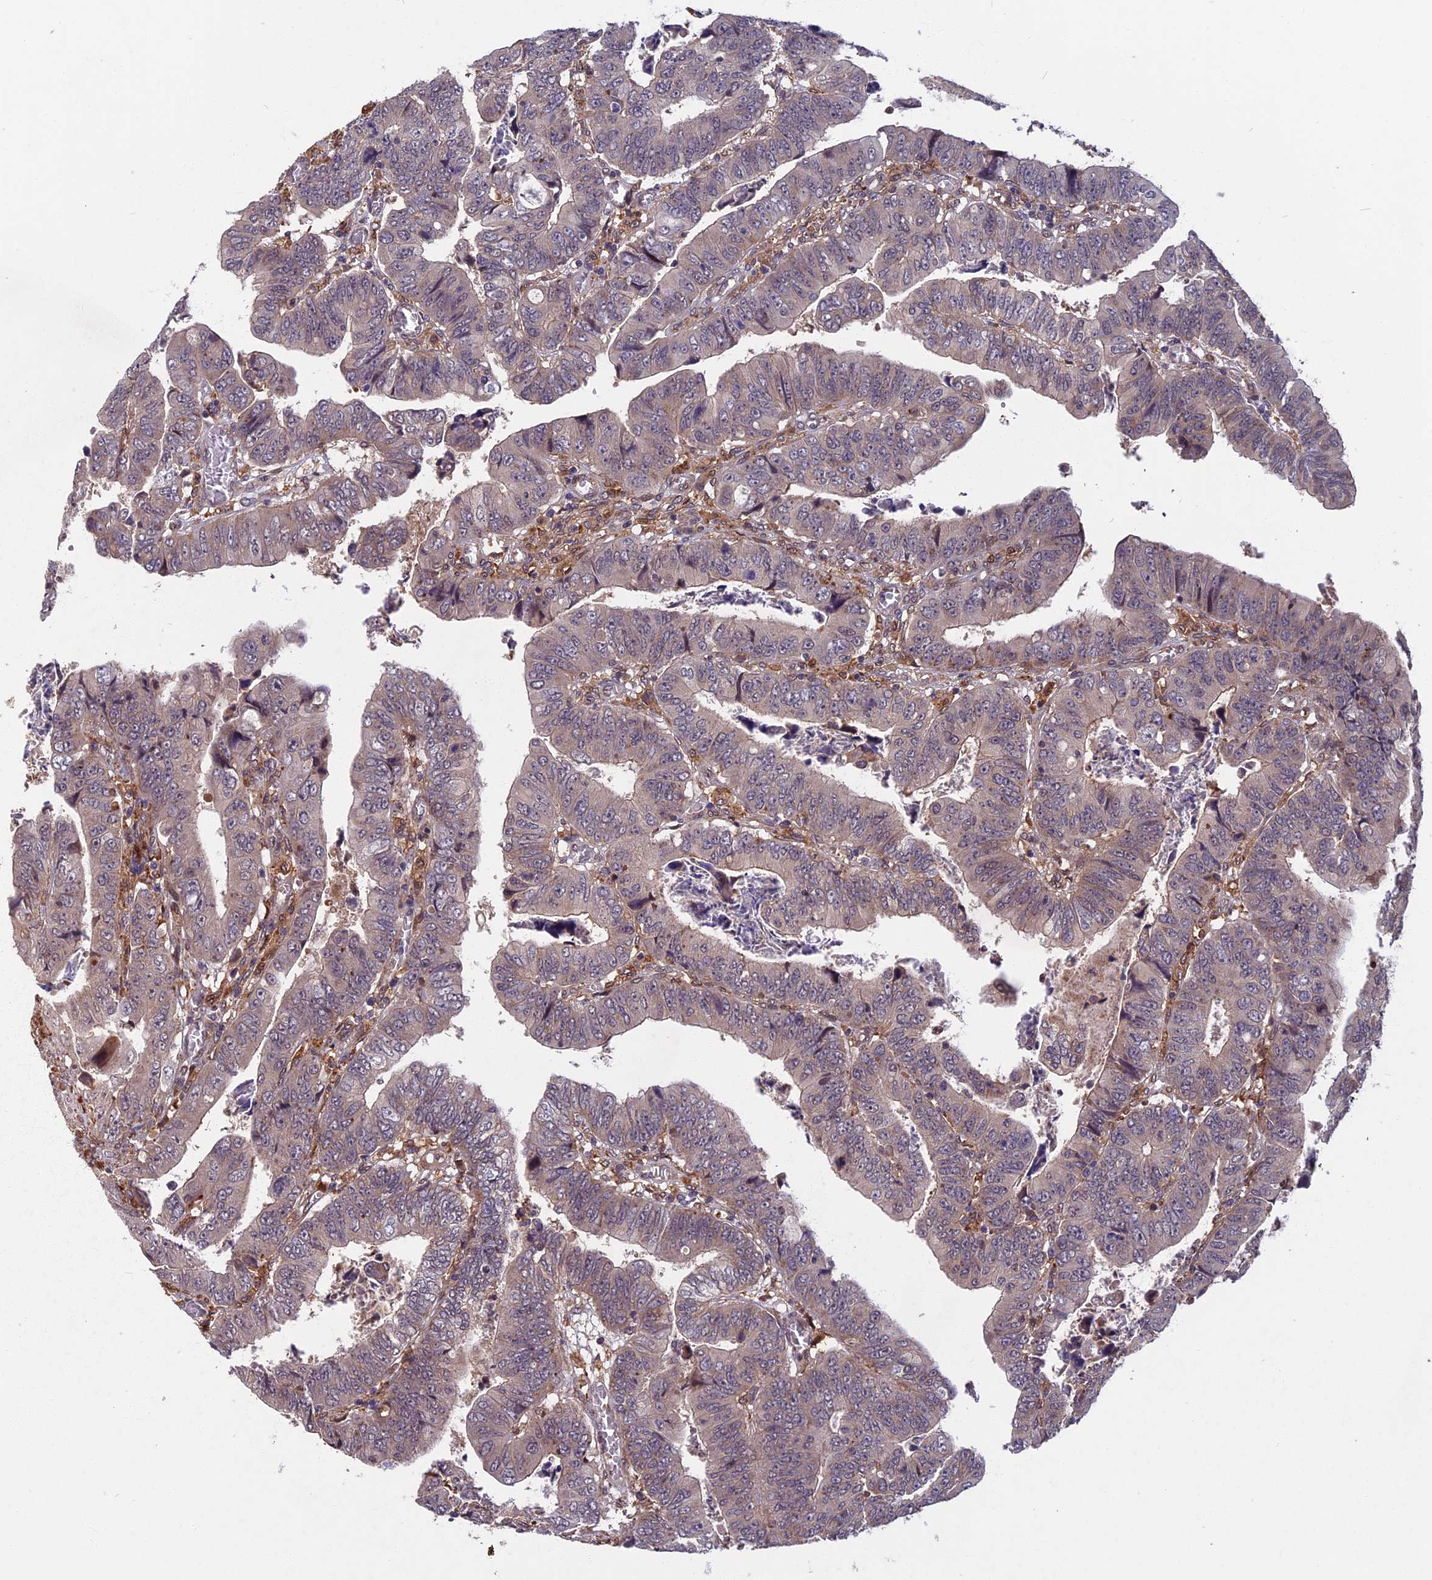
{"staining": {"intensity": "weak", "quantity": "<25%", "location": "cytoplasmic/membranous"}, "tissue": "colorectal cancer", "cell_type": "Tumor cells", "image_type": "cancer", "snomed": [{"axis": "morphology", "description": "Normal tissue, NOS"}, {"axis": "morphology", "description": "Adenocarcinoma, NOS"}, {"axis": "topography", "description": "Rectum"}], "caption": "The photomicrograph demonstrates no staining of tumor cells in colorectal adenocarcinoma.", "gene": "SPG11", "patient": {"sex": "female", "age": 65}}